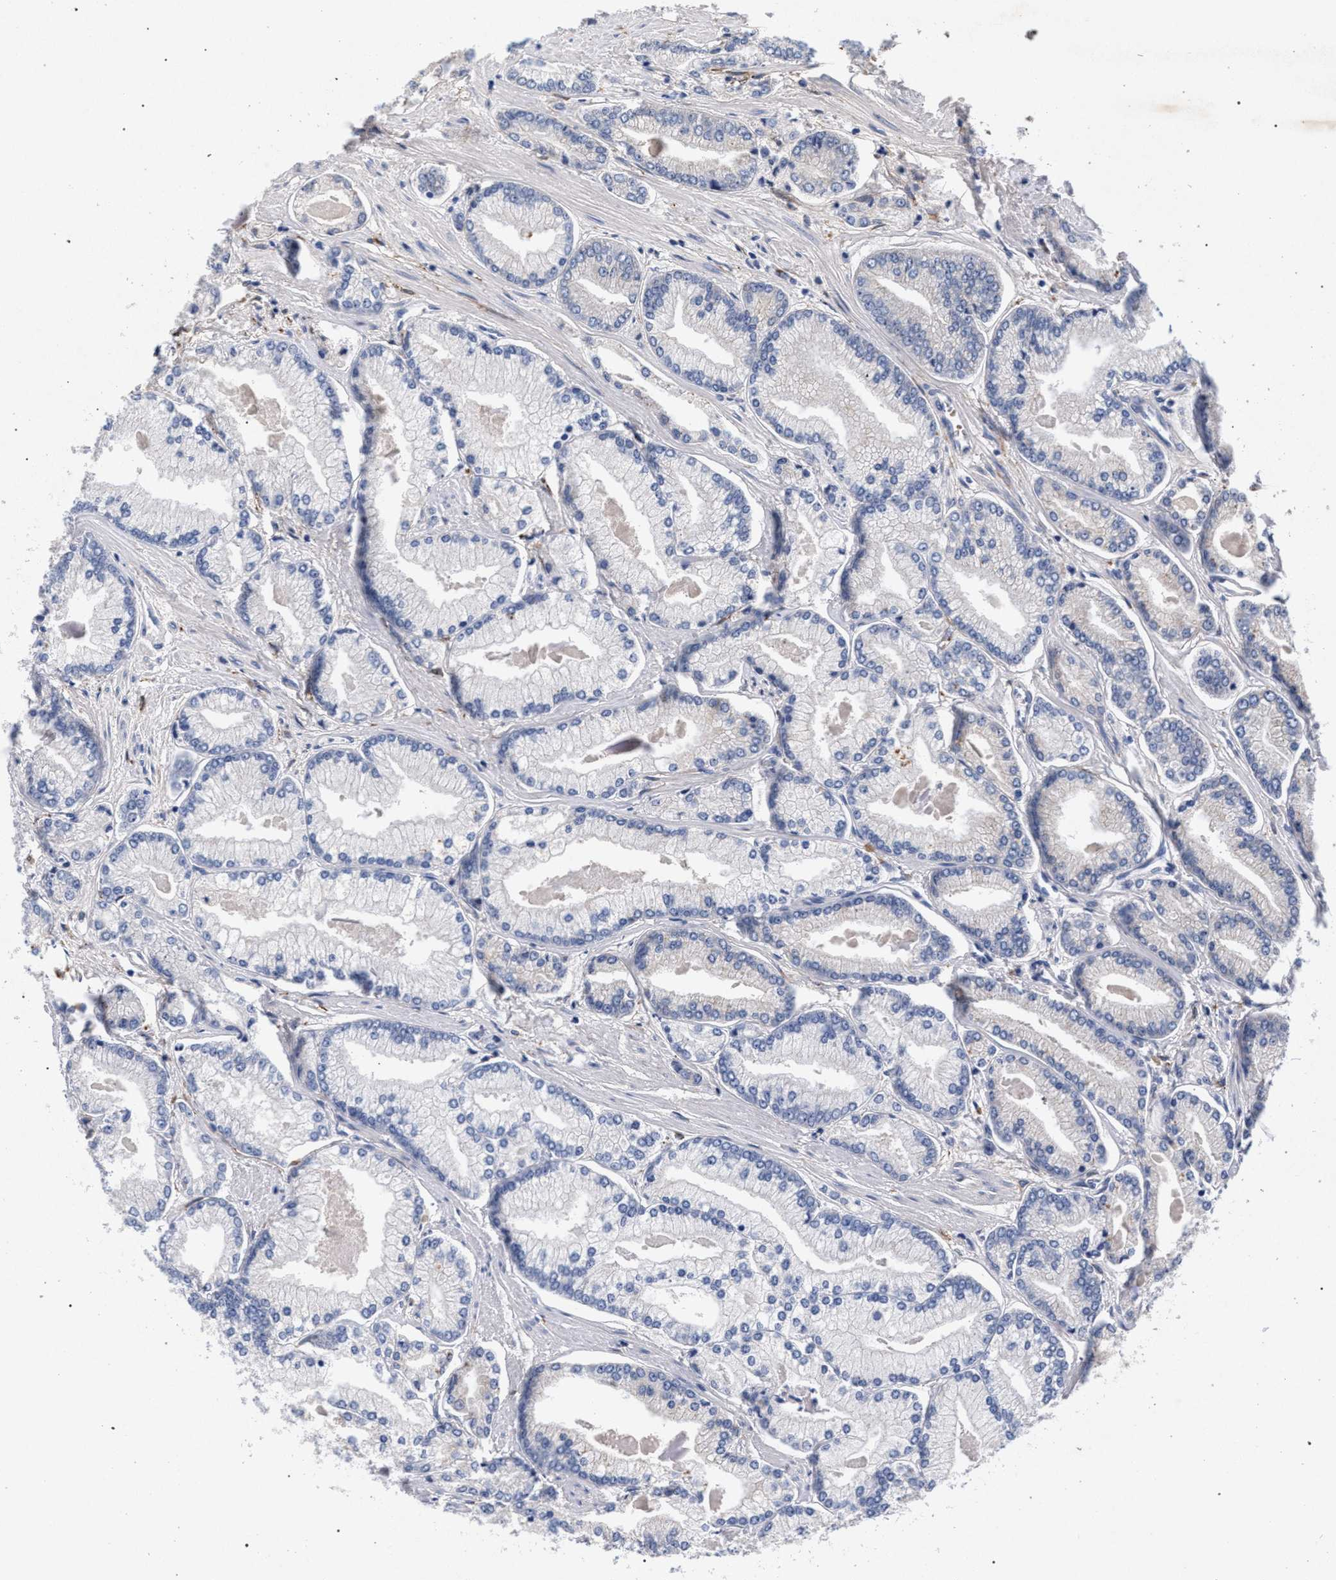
{"staining": {"intensity": "negative", "quantity": "none", "location": "none"}, "tissue": "prostate cancer", "cell_type": "Tumor cells", "image_type": "cancer", "snomed": [{"axis": "morphology", "description": "Adenocarcinoma, Low grade"}, {"axis": "topography", "description": "Prostate"}], "caption": "High power microscopy micrograph of an IHC photomicrograph of prostate cancer (adenocarcinoma (low-grade)), revealing no significant expression in tumor cells.", "gene": "NEK7", "patient": {"sex": "male", "age": 52}}